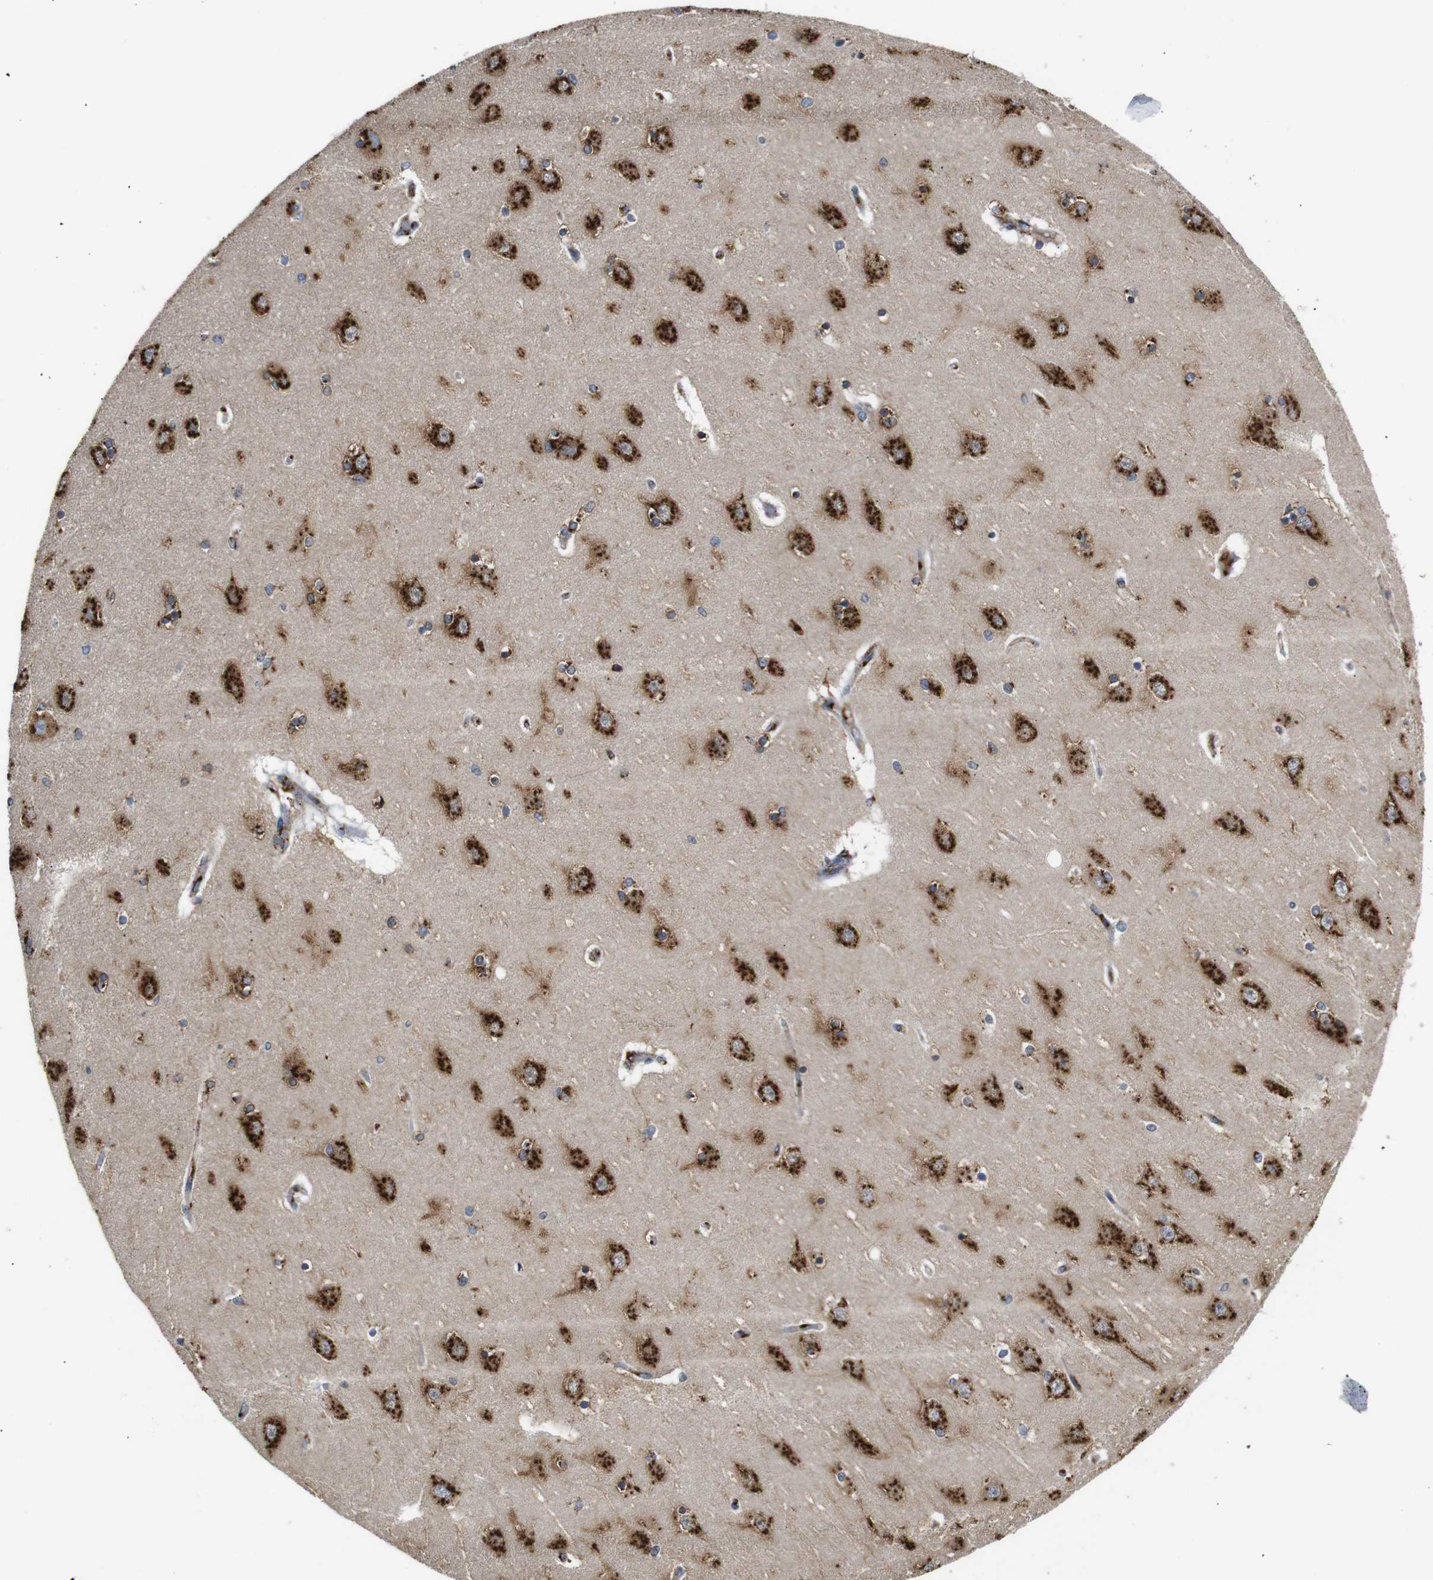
{"staining": {"intensity": "moderate", "quantity": "25%-75%", "location": "cytoplasmic/membranous"}, "tissue": "hippocampus", "cell_type": "Glial cells", "image_type": "normal", "snomed": [{"axis": "morphology", "description": "Normal tissue, NOS"}, {"axis": "topography", "description": "Hippocampus"}], "caption": "High-magnification brightfield microscopy of benign hippocampus stained with DAB (brown) and counterstained with hematoxylin (blue). glial cells exhibit moderate cytoplasmic/membranous expression is seen in about25%-75% of cells. The staining is performed using DAB brown chromogen to label protein expression. The nuclei are counter-stained blue using hematoxylin.", "gene": "TGOLN2", "patient": {"sex": "female", "age": 54}}